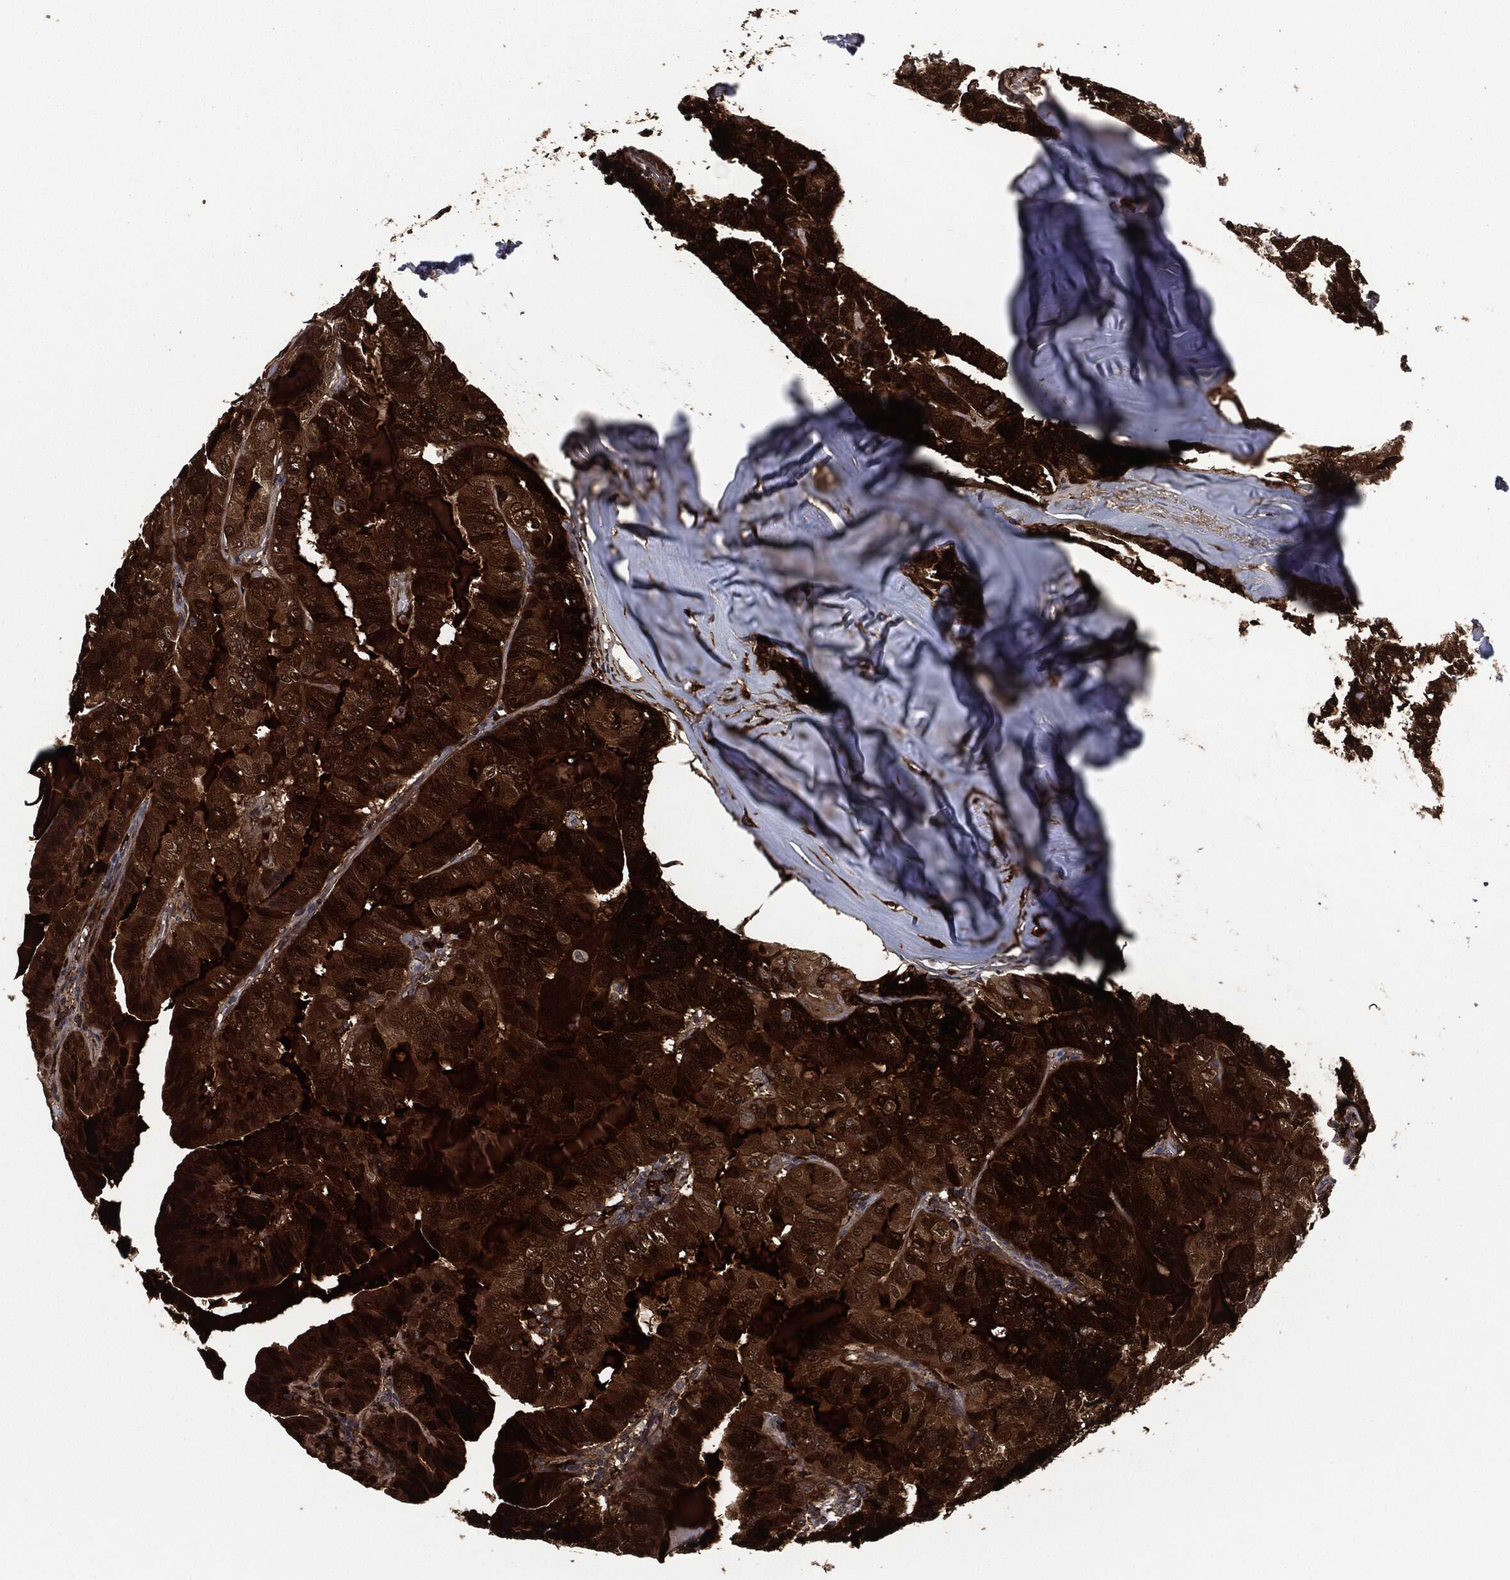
{"staining": {"intensity": "strong", "quantity": ">75%", "location": "cytoplasmic/membranous"}, "tissue": "thyroid cancer", "cell_type": "Tumor cells", "image_type": "cancer", "snomed": [{"axis": "morphology", "description": "Papillary adenocarcinoma, NOS"}, {"axis": "topography", "description": "Thyroid gland"}], "caption": "Papillary adenocarcinoma (thyroid) was stained to show a protein in brown. There is high levels of strong cytoplasmic/membranous positivity in about >75% of tumor cells. The staining was performed using DAB, with brown indicating positive protein expression. Nuclei are stained blue with hematoxylin.", "gene": "CRABP2", "patient": {"sex": "female", "age": 68}}